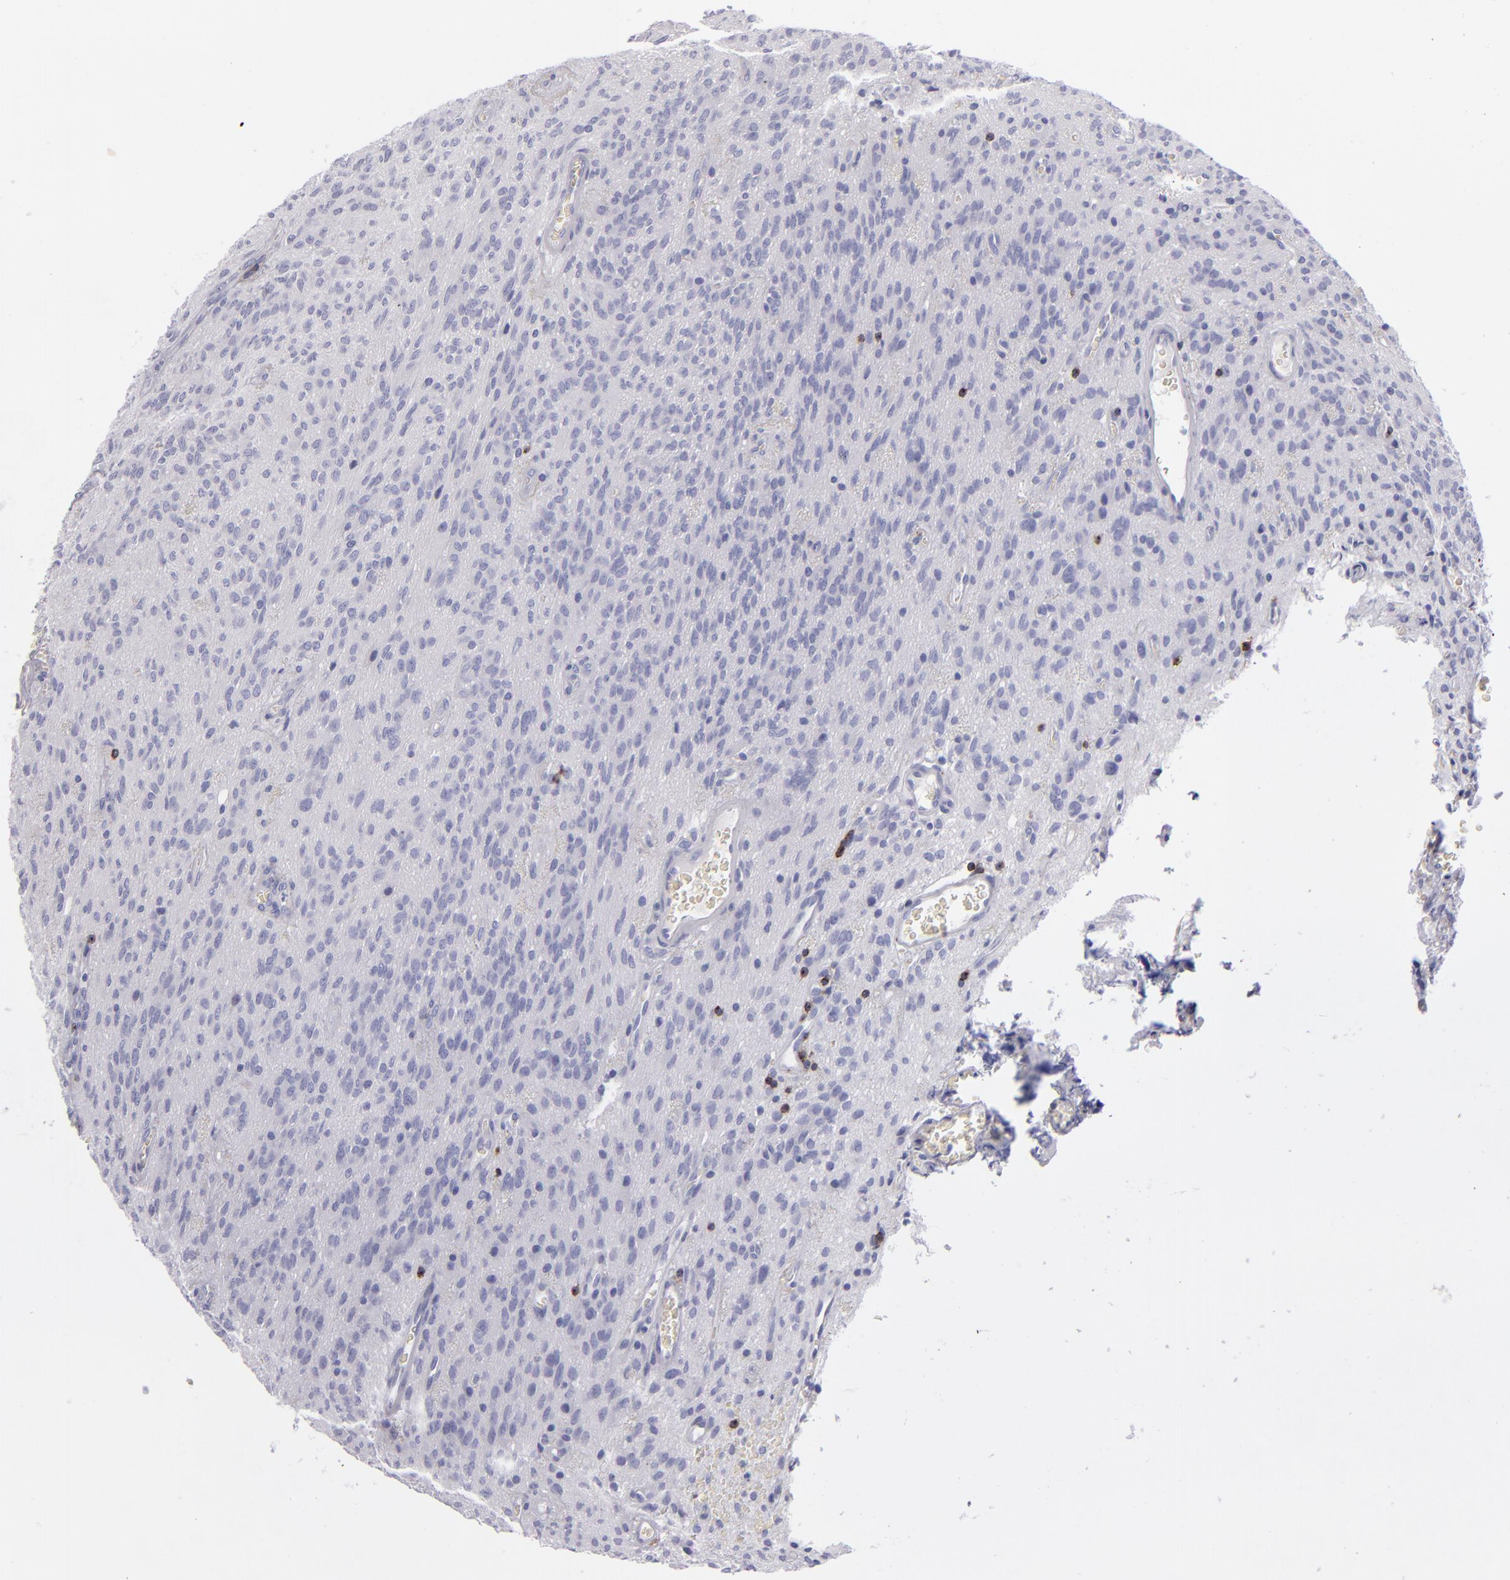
{"staining": {"intensity": "negative", "quantity": "none", "location": "none"}, "tissue": "glioma", "cell_type": "Tumor cells", "image_type": "cancer", "snomed": [{"axis": "morphology", "description": "Glioma, malignant, Low grade"}, {"axis": "topography", "description": "Brain"}], "caption": "This is an IHC image of human malignant low-grade glioma. There is no expression in tumor cells.", "gene": "CD2", "patient": {"sex": "female", "age": 15}}